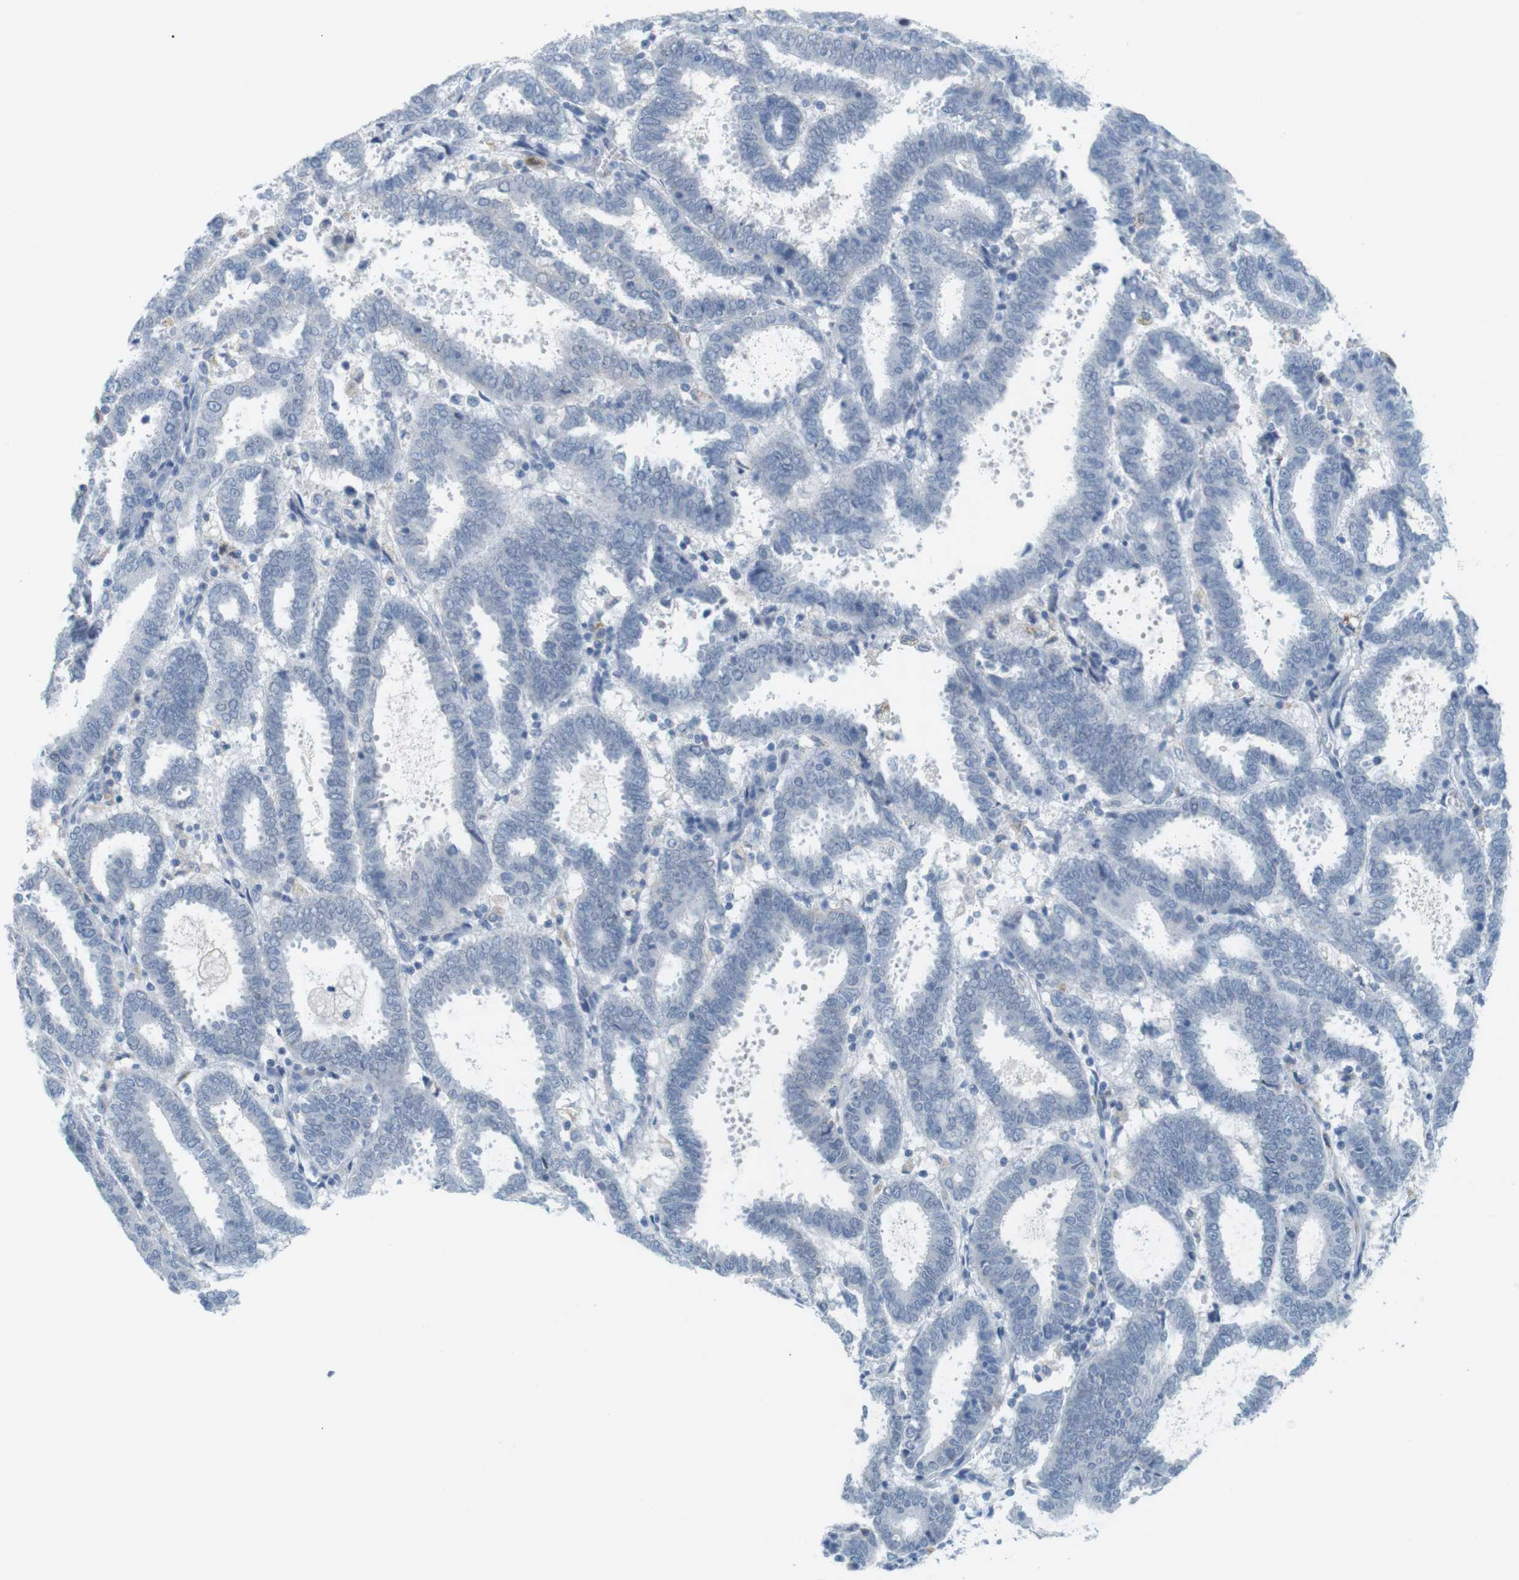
{"staining": {"intensity": "negative", "quantity": "none", "location": "none"}, "tissue": "endometrial cancer", "cell_type": "Tumor cells", "image_type": "cancer", "snomed": [{"axis": "morphology", "description": "Adenocarcinoma, NOS"}, {"axis": "topography", "description": "Uterus"}], "caption": "Tumor cells are negative for protein expression in human endometrial cancer (adenocarcinoma).", "gene": "YIPF1", "patient": {"sex": "female", "age": 83}}